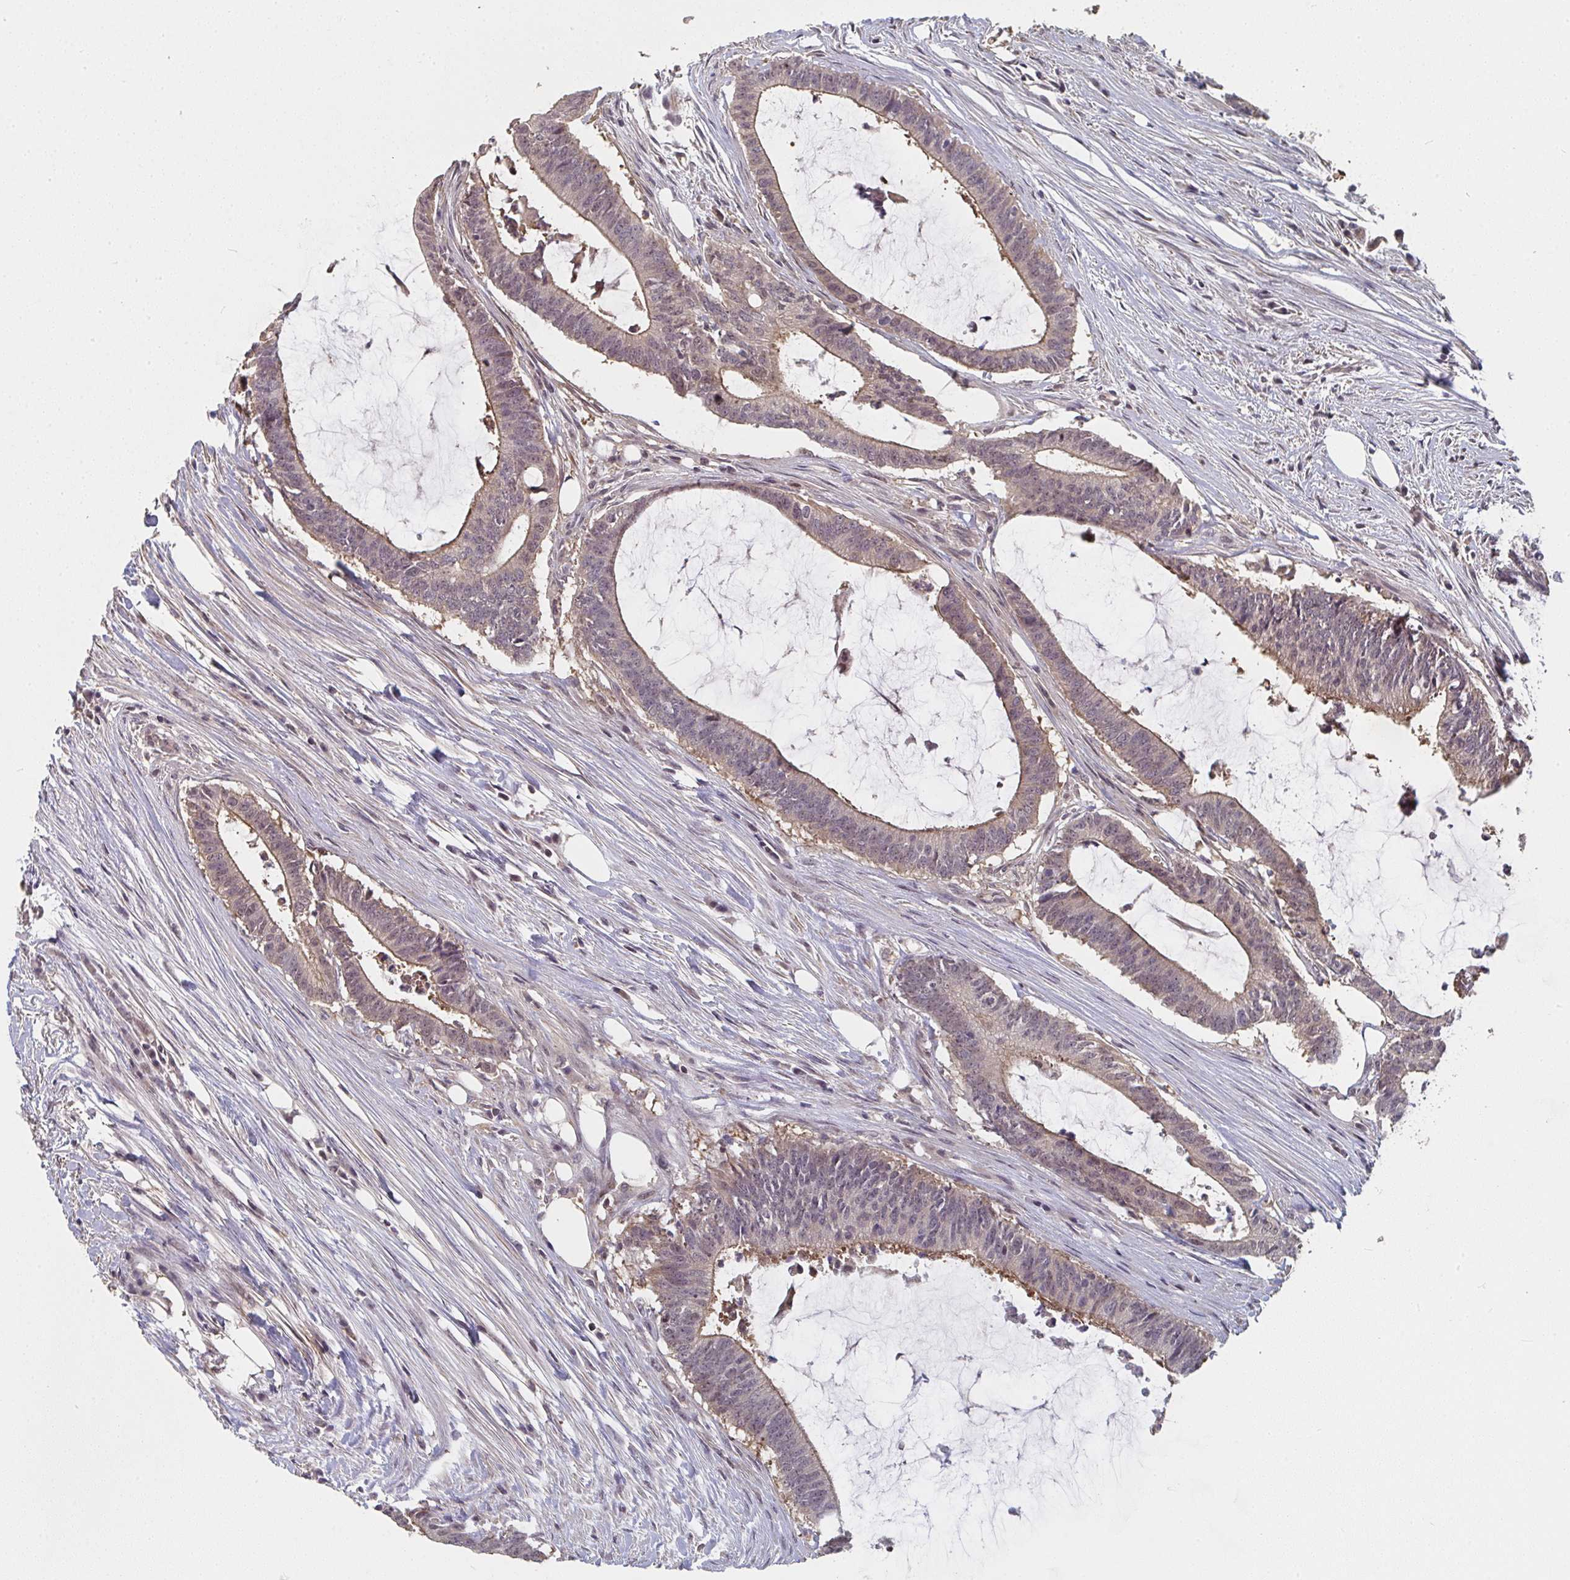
{"staining": {"intensity": "weak", "quantity": "25%-75%", "location": "cytoplasmic/membranous"}, "tissue": "colorectal cancer", "cell_type": "Tumor cells", "image_type": "cancer", "snomed": [{"axis": "morphology", "description": "Adenocarcinoma, NOS"}, {"axis": "topography", "description": "Colon"}], "caption": "This is an image of immunohistochemistry staining of colorectal cancer, which shows weak expression in the cytoplasmic/membranous of tumor cells.", "gene": "RANGRF", "patient": {"sex": "female", "age": 43}}